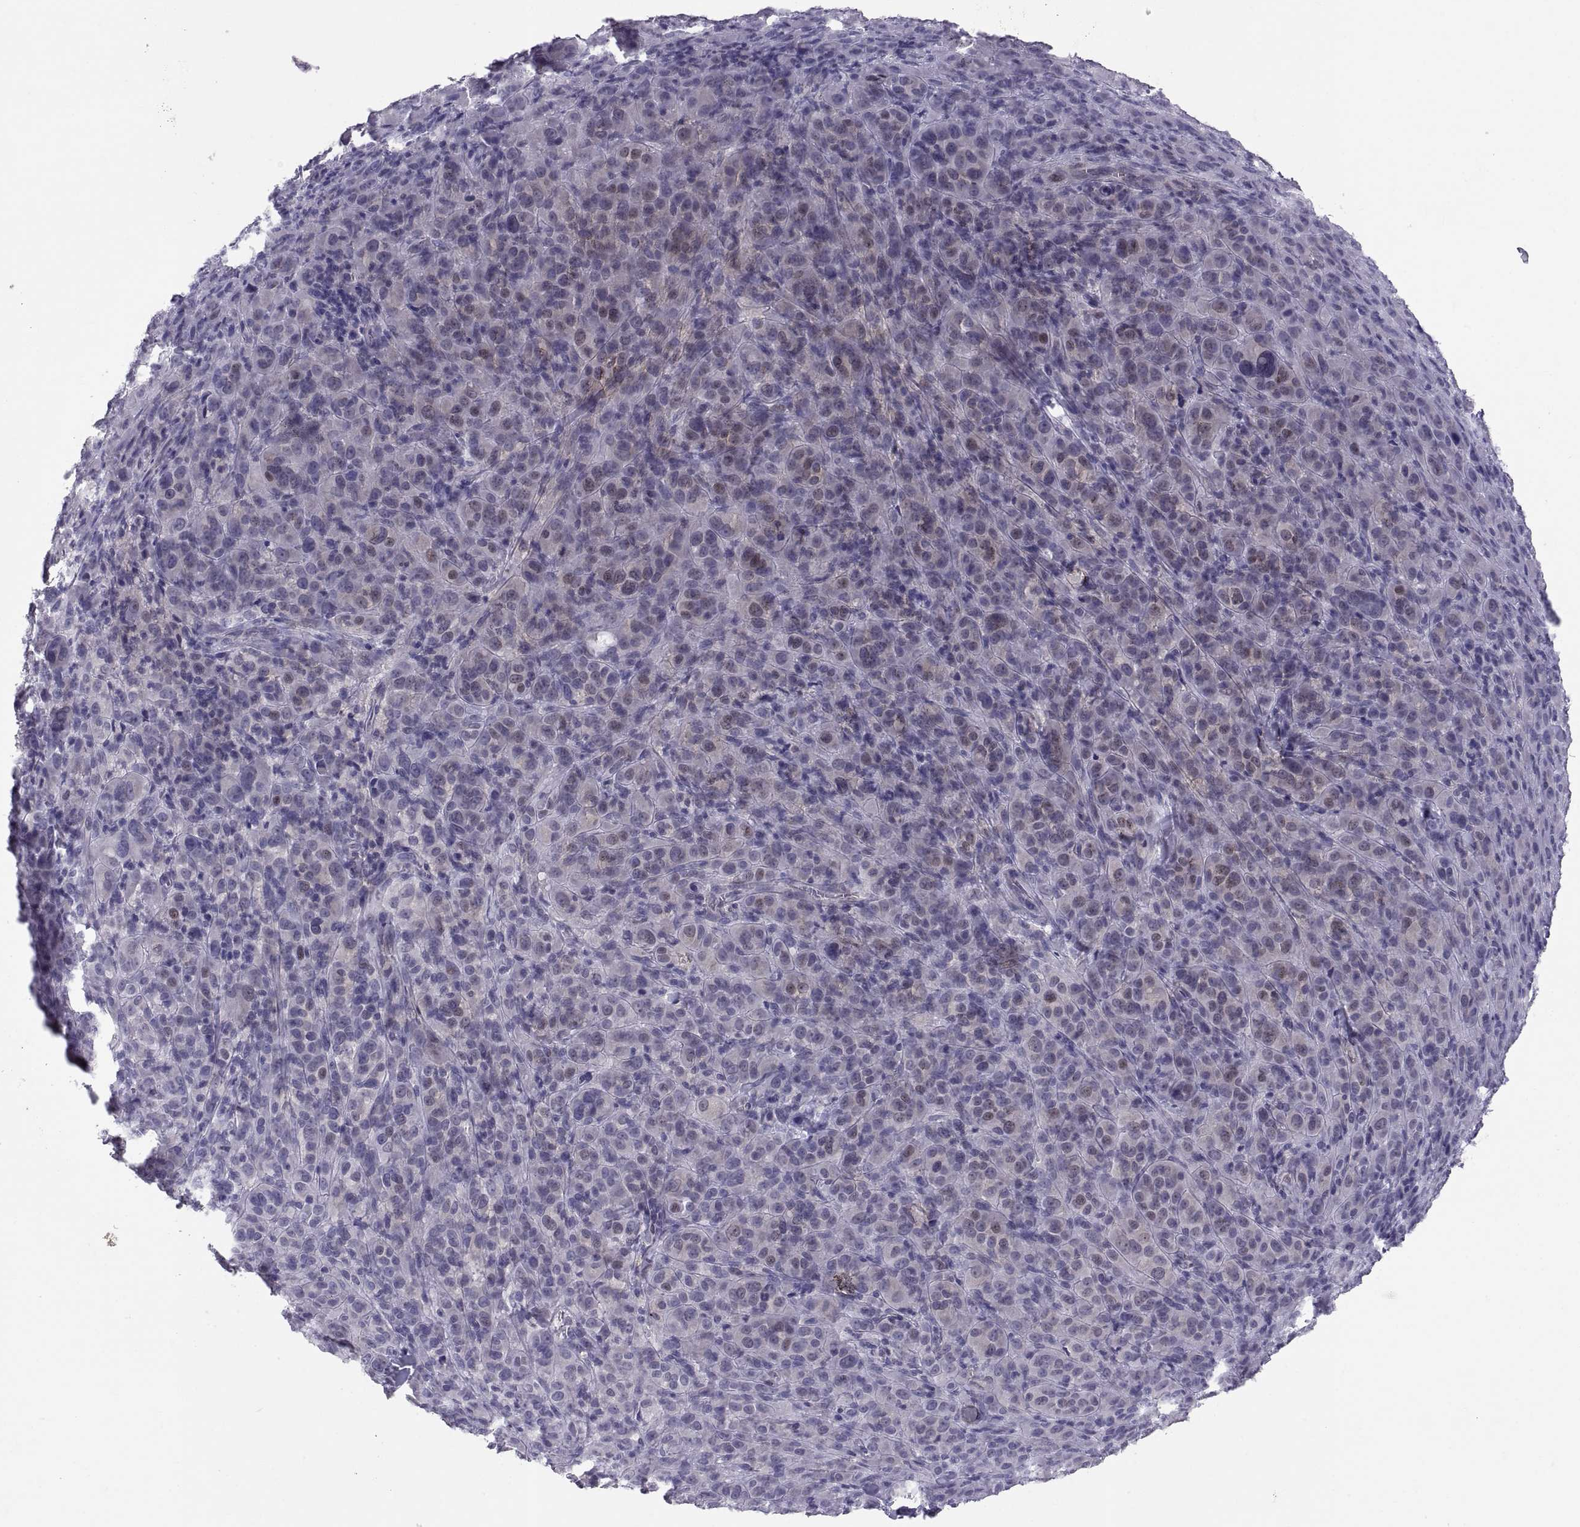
{"staining": {"intensity": "negative", "quantity": "none", "location": "none"}, "tissue": "melanoma", "cell_type": "Tumor cells", "image_type": "cancer", "snomed": [{"axis": "morphology", "description": "Malignant melanoma, NOS"}, {"axis": "topography", "description": "Skin"}], "caption": "Tumor cells are negative for protein expression in human malignant melanoma.", "gene": "PTN", "patient": {"sex": "female", "age": 87}}